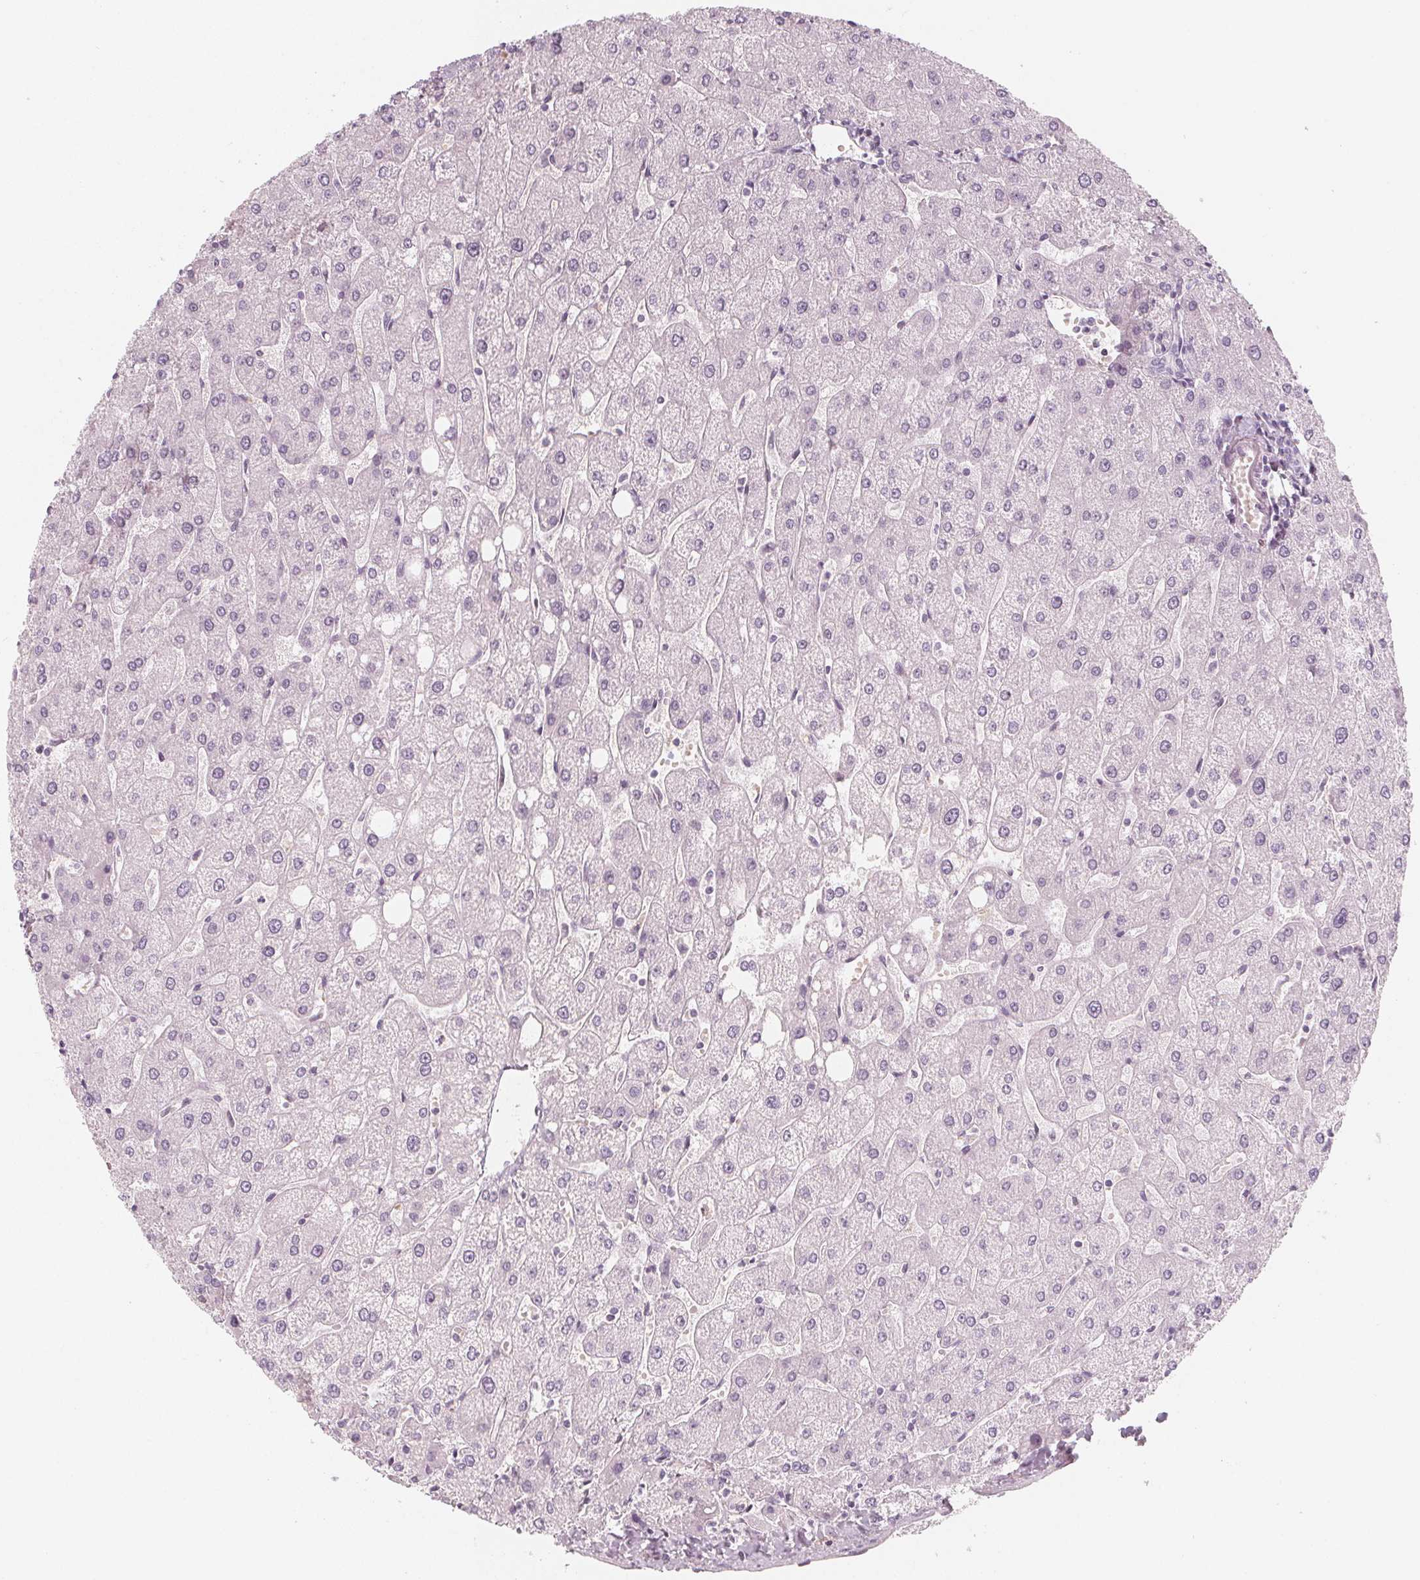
{"staining": {"intensity": "negative", "quantity": "none", "location": "none"}, "tissue": "liver", "cell_type": "Cholangiocytes", "image_type": "normal", "snomed": [{"axis": "morphology", "description": "Normal tissue, NOS"}, {"axis": "topography", "description": "Liver"}], "caption": "Immunohistochemical staining of normal human liver shows no significant expression in cholangiocytes.", "gene": "MAP1A", "patient": {"sex": "male", "age": 67}}